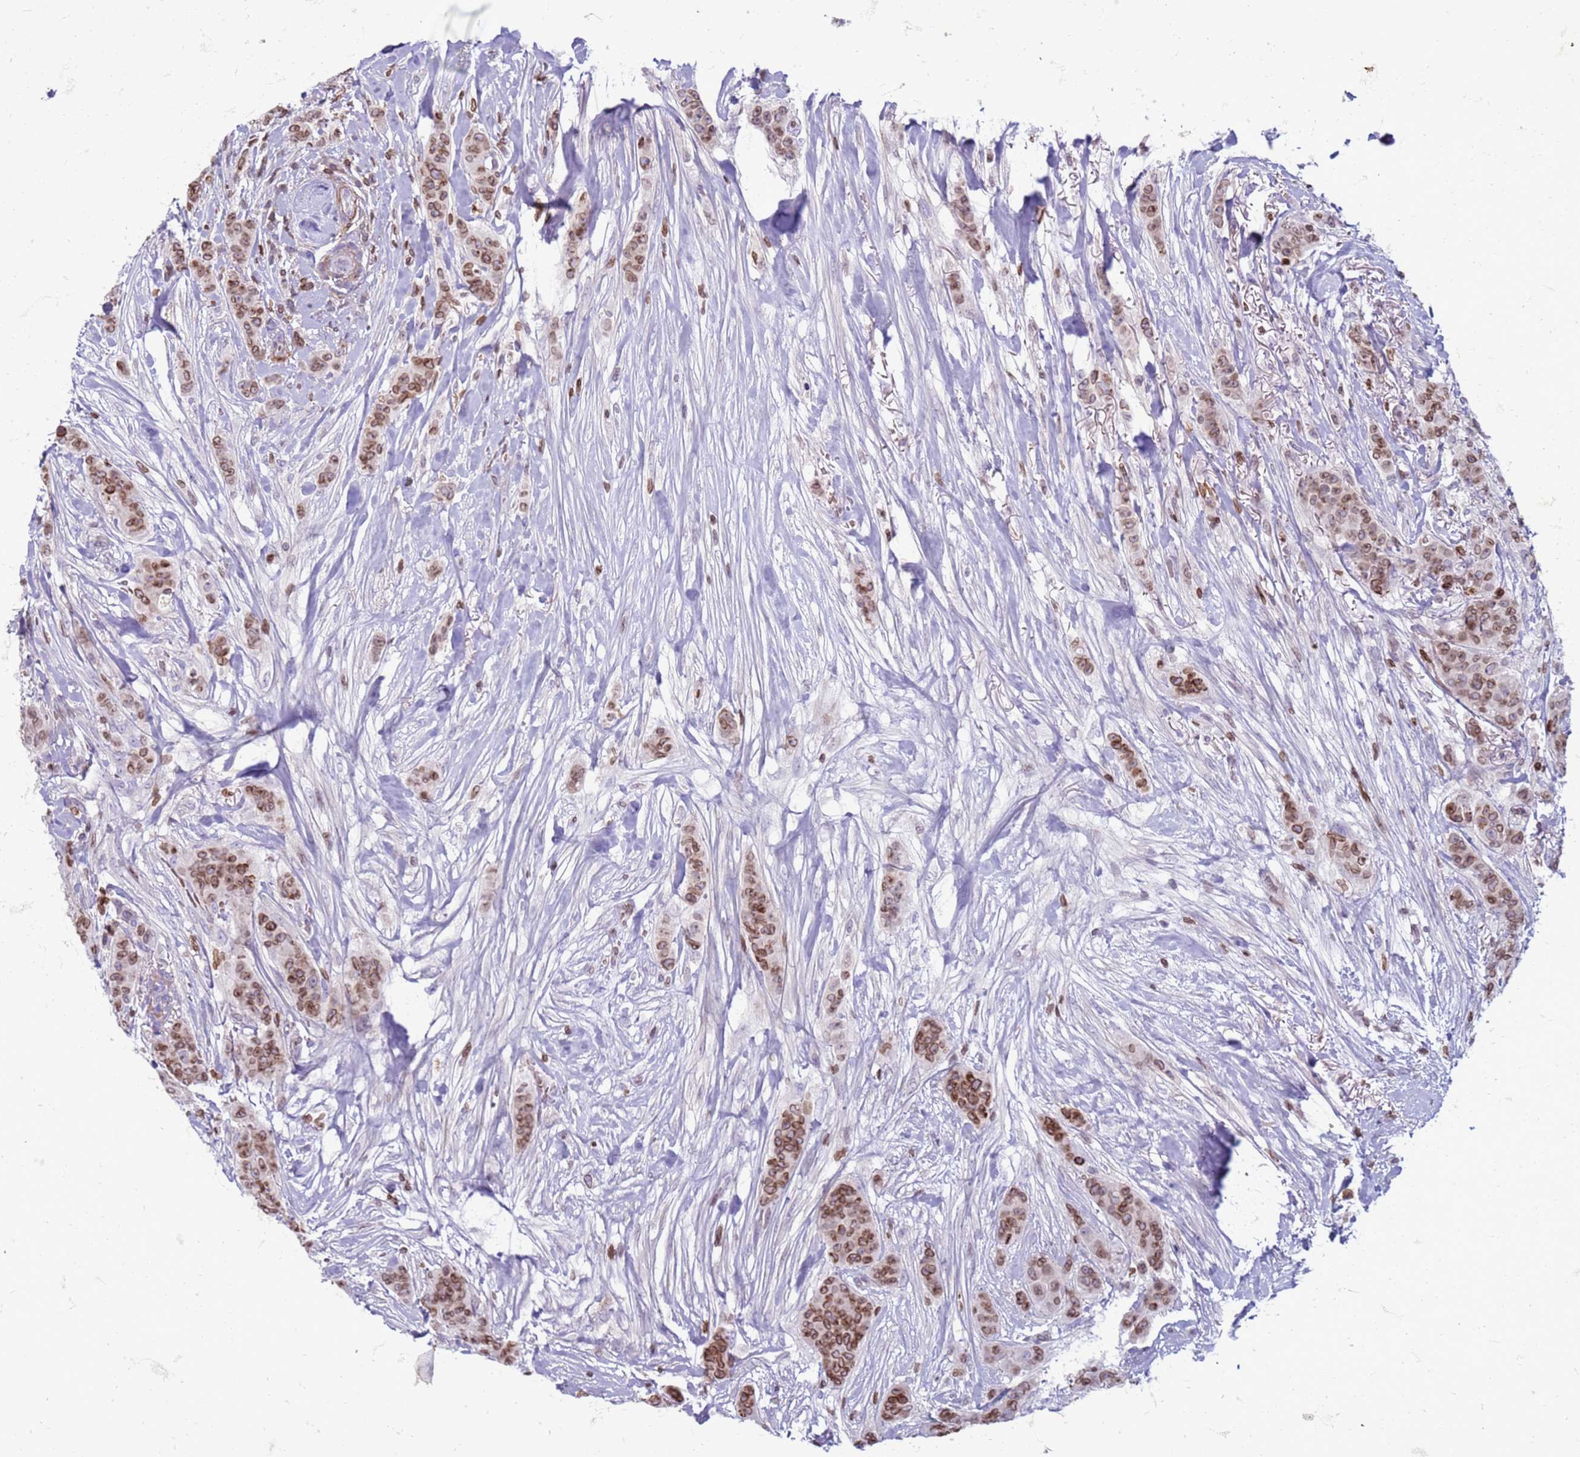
{"staining": {"intensity": "moderate", "quantity": ">75%", "location": "cytoplasmic/membranous,nuclear"}, "tissue": "breast cancer", "cell_type": "Tumor cells", "image_type": "cancer", "snomed": [{"axis": "morphology", "description": "Duct carcinoma"}, {"axis": "topography", "description": "Breast"}], "caption": "Immunohistochemical staining of breast cancer (intraductal carcinoma) exhibits medium levels of moderate cytoplasmic/membranous and nuclear protein positivity in about >75% of tumor cells. Nuclei are stained in blue.", "gene": "METTL25B", "patient": {"sex": "female", "age": 40}}